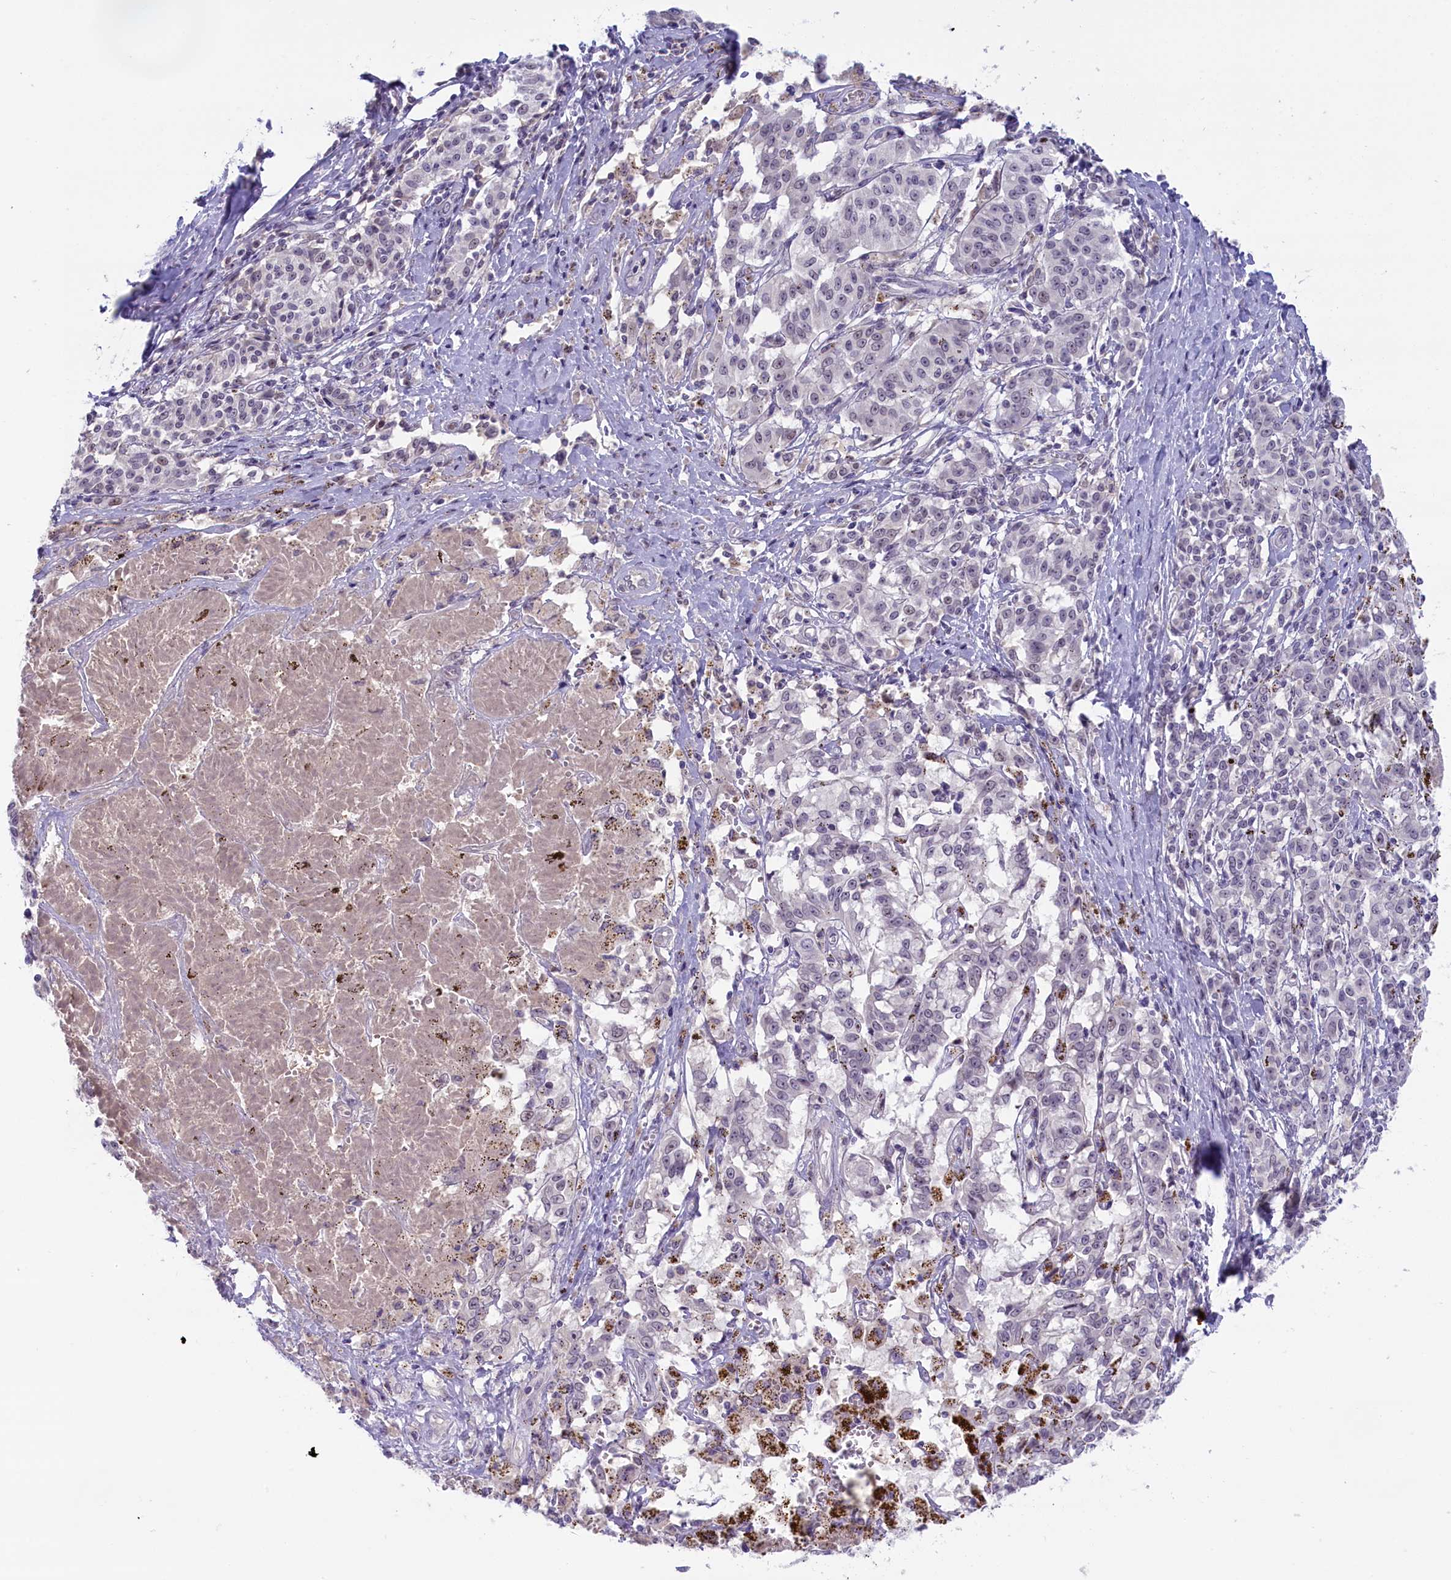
{"staining": {"intensity": "negative", "quantity": "none", "location": "none"}, "tissue": "melanoma", "cell_type": "Tumor cells", "image_type": "cancer", "snomed": [{"axis": "morphology", "description": "Malignant melanoma, NOS"}, {"axis": "topography", "description": "Skin"}], "caption": "Malignant melanoma stained for a protein using immunohistochemistry (IHC) displays no positivity tumor cells.", "gene": "CRAMP1", "patient": {"sex": "female", "age": 72}}